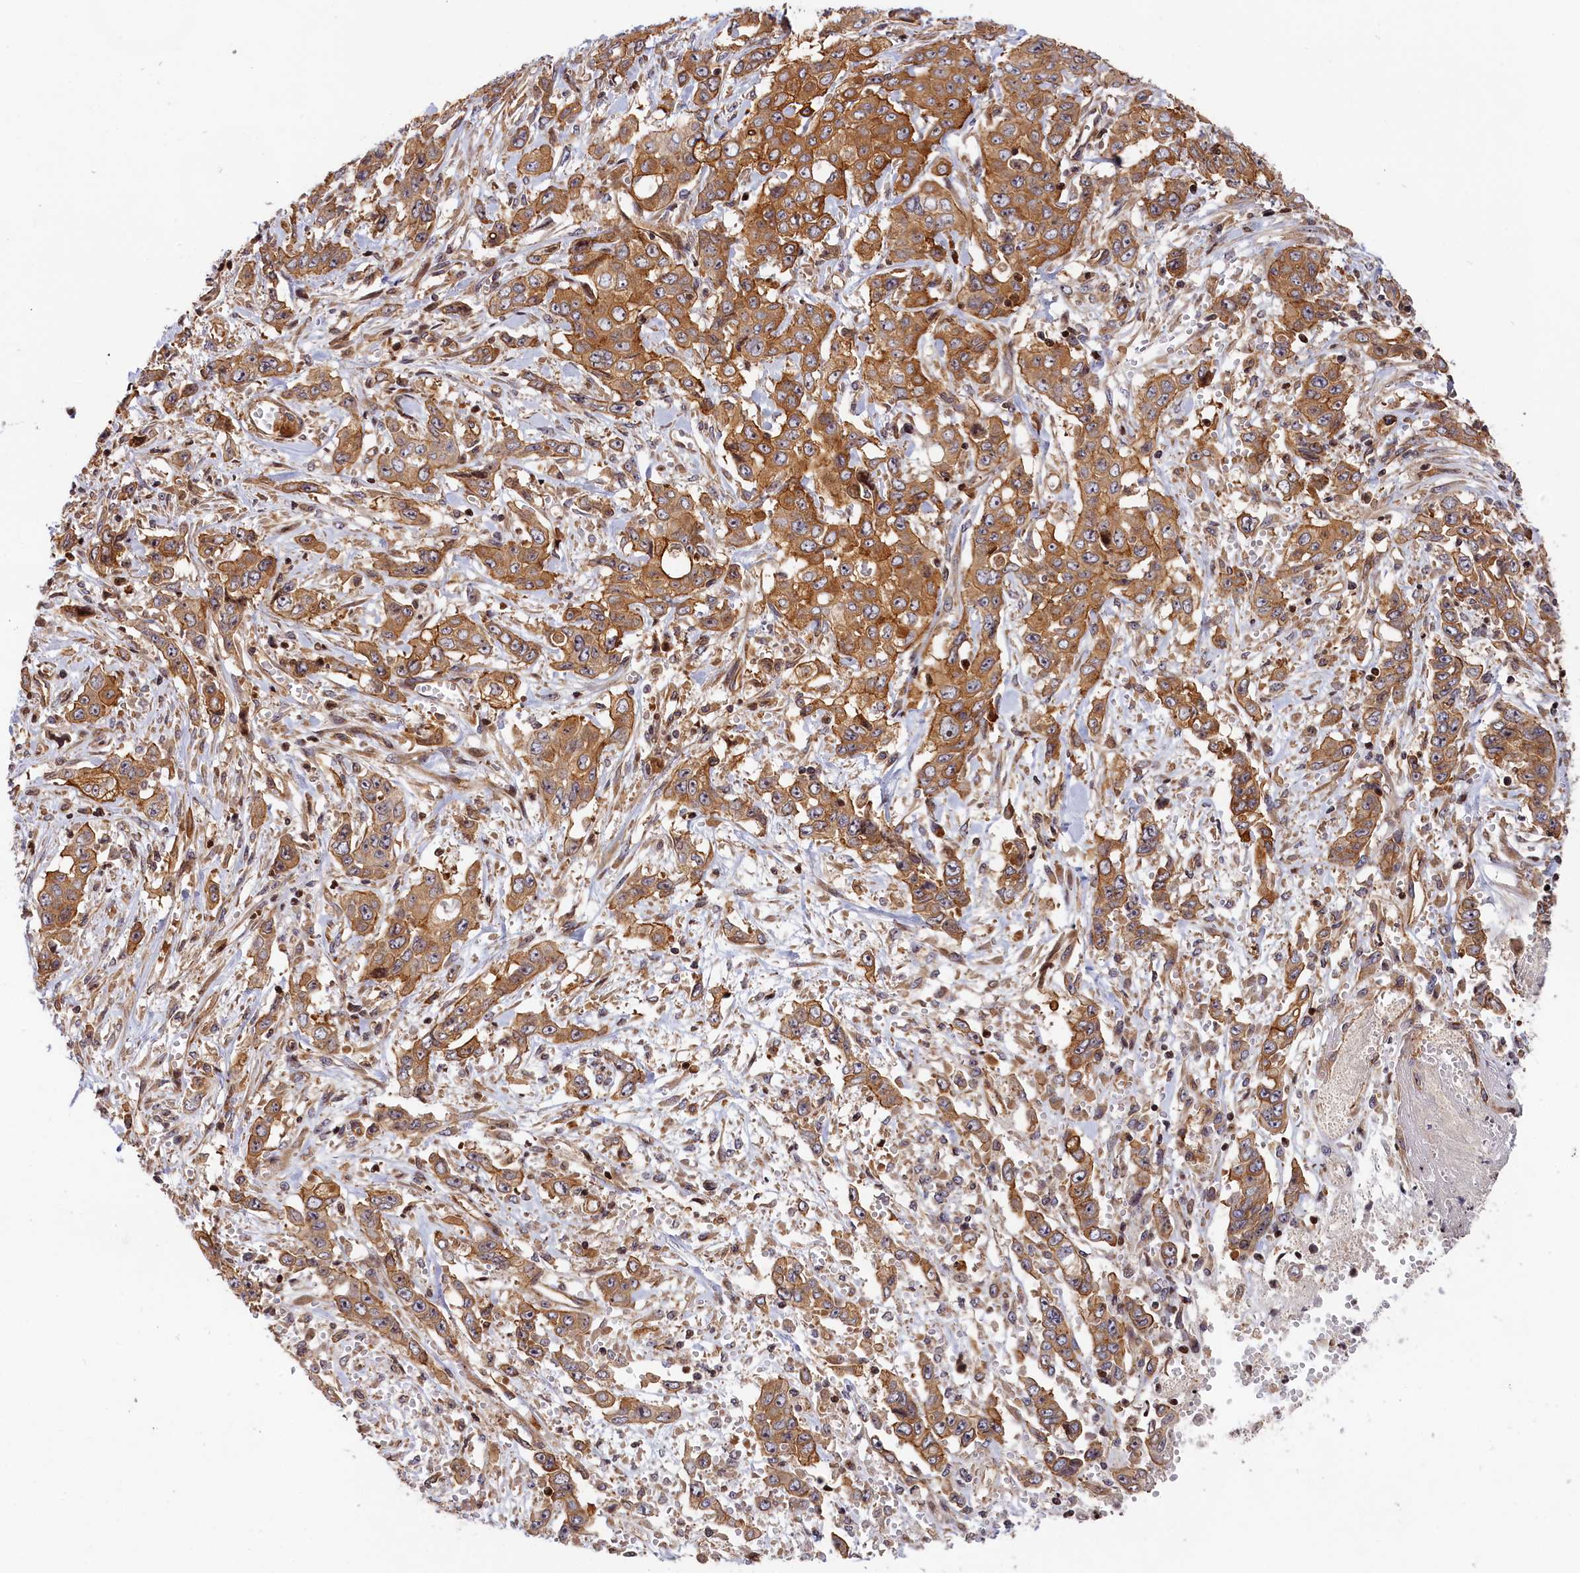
{"staining": {"intensity": "moderate", "quantity": ">75%", "location": "cytoplasmic/membranous"}, "tissue": "stomach cancer", "cell_type": "Tumor cells", "image_type": "cancer", "snomed": [{"axis": "morphology", "description": "Adenocarcinoma, NOS"}, {"axis": "topography", "description": "Stomach, upper"}], "caption": "Adenocarcinoma (stomach) tissue shows moderate cytoplasmic/membranous staining in about >75% of tumor cells", "gene": "CEP44", "patient": {"sex": "male", "age": 62}}